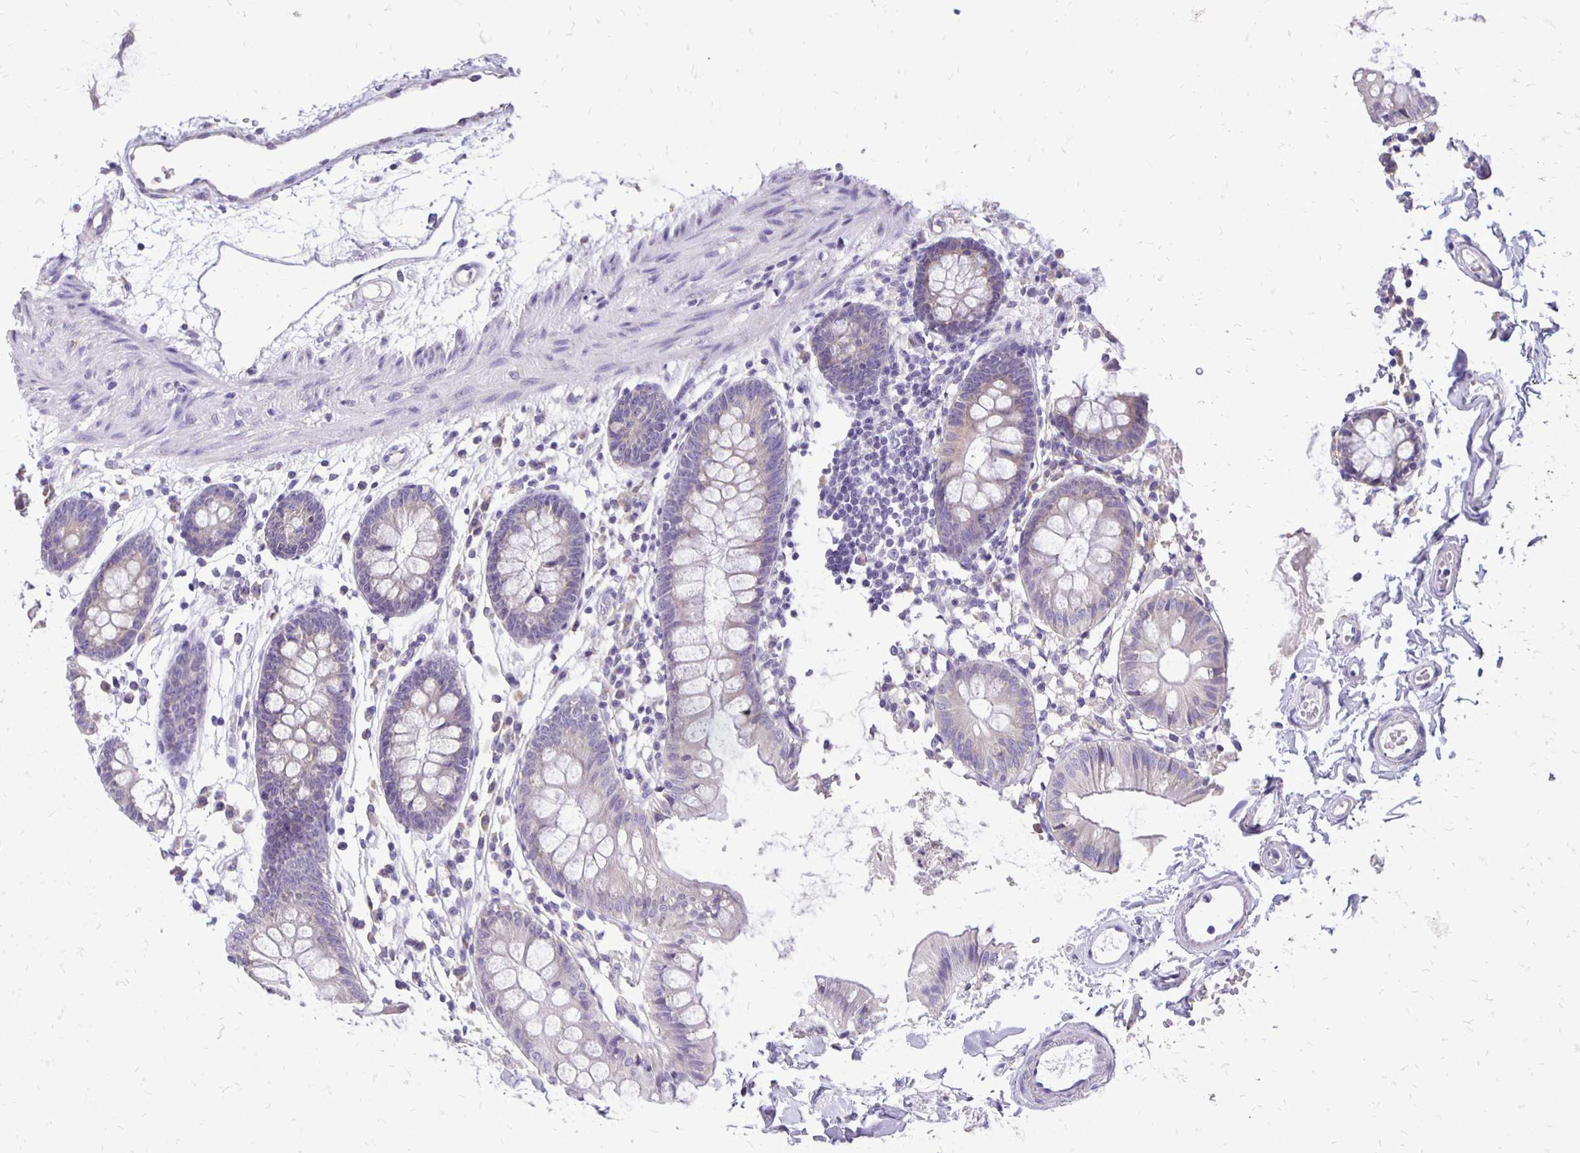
{"staining": {"intensity": "negative", "quantity": "none", "location": "none"}, "tissue": "colon", "cell_type": "Endothelial cells", "image_type": "normal", "snomed": [{"axis": "morphology", "description": "Normal tissue, NOS"}, {"axis": "topography", "description": "Colon"}], "caption": "Endothelial cells are negative for brown protein staining in normal colon. The staining is performed using DAB brown chromogen with nuclei counter-stained in using hematoxylin.", "gene": "ANKRD45", "patient": {"sex": "female", "age": 84}}